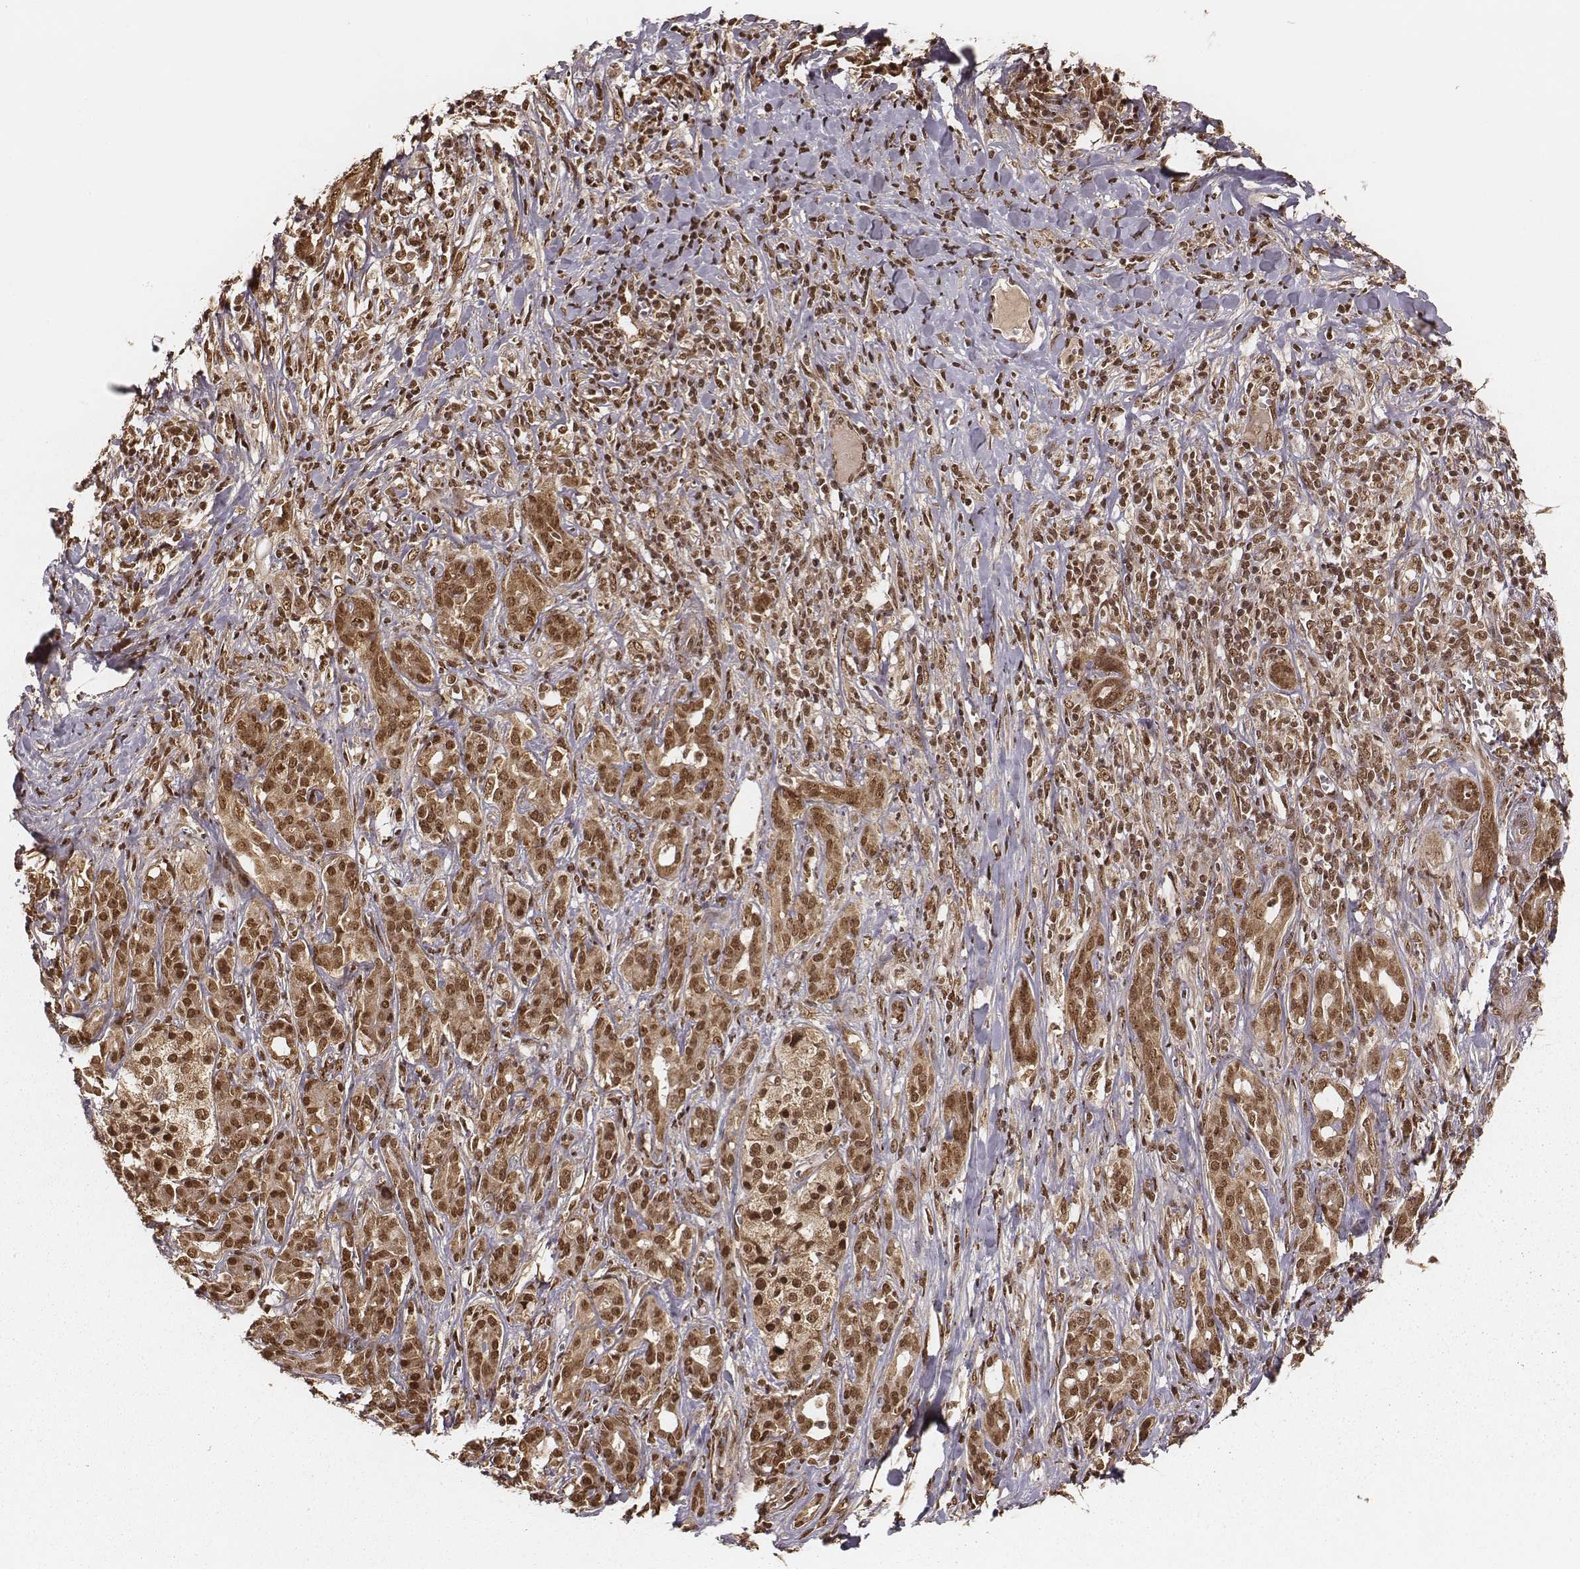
{"staining": {"intensity": "moderate", "quantity": ">75%", "location": "cytoplasmic/membranous"}, "tissue": "pancreatic cancer", "cell_type": "Tumor cells", "image_type": "cancer", "snomed": [{"axis": "morphology", "description": "Adenocarcinoma, NOS"}, {"axis": "topography", "description": "Pancreas"}], "caption": "Pancreatic adenocarcinoma tissue displays moderate cytoplasmic/membranous positivity in approximately >75% of tumor cells", "gene": "NFX1", "patient": {"sex": "male", "age": 61}}